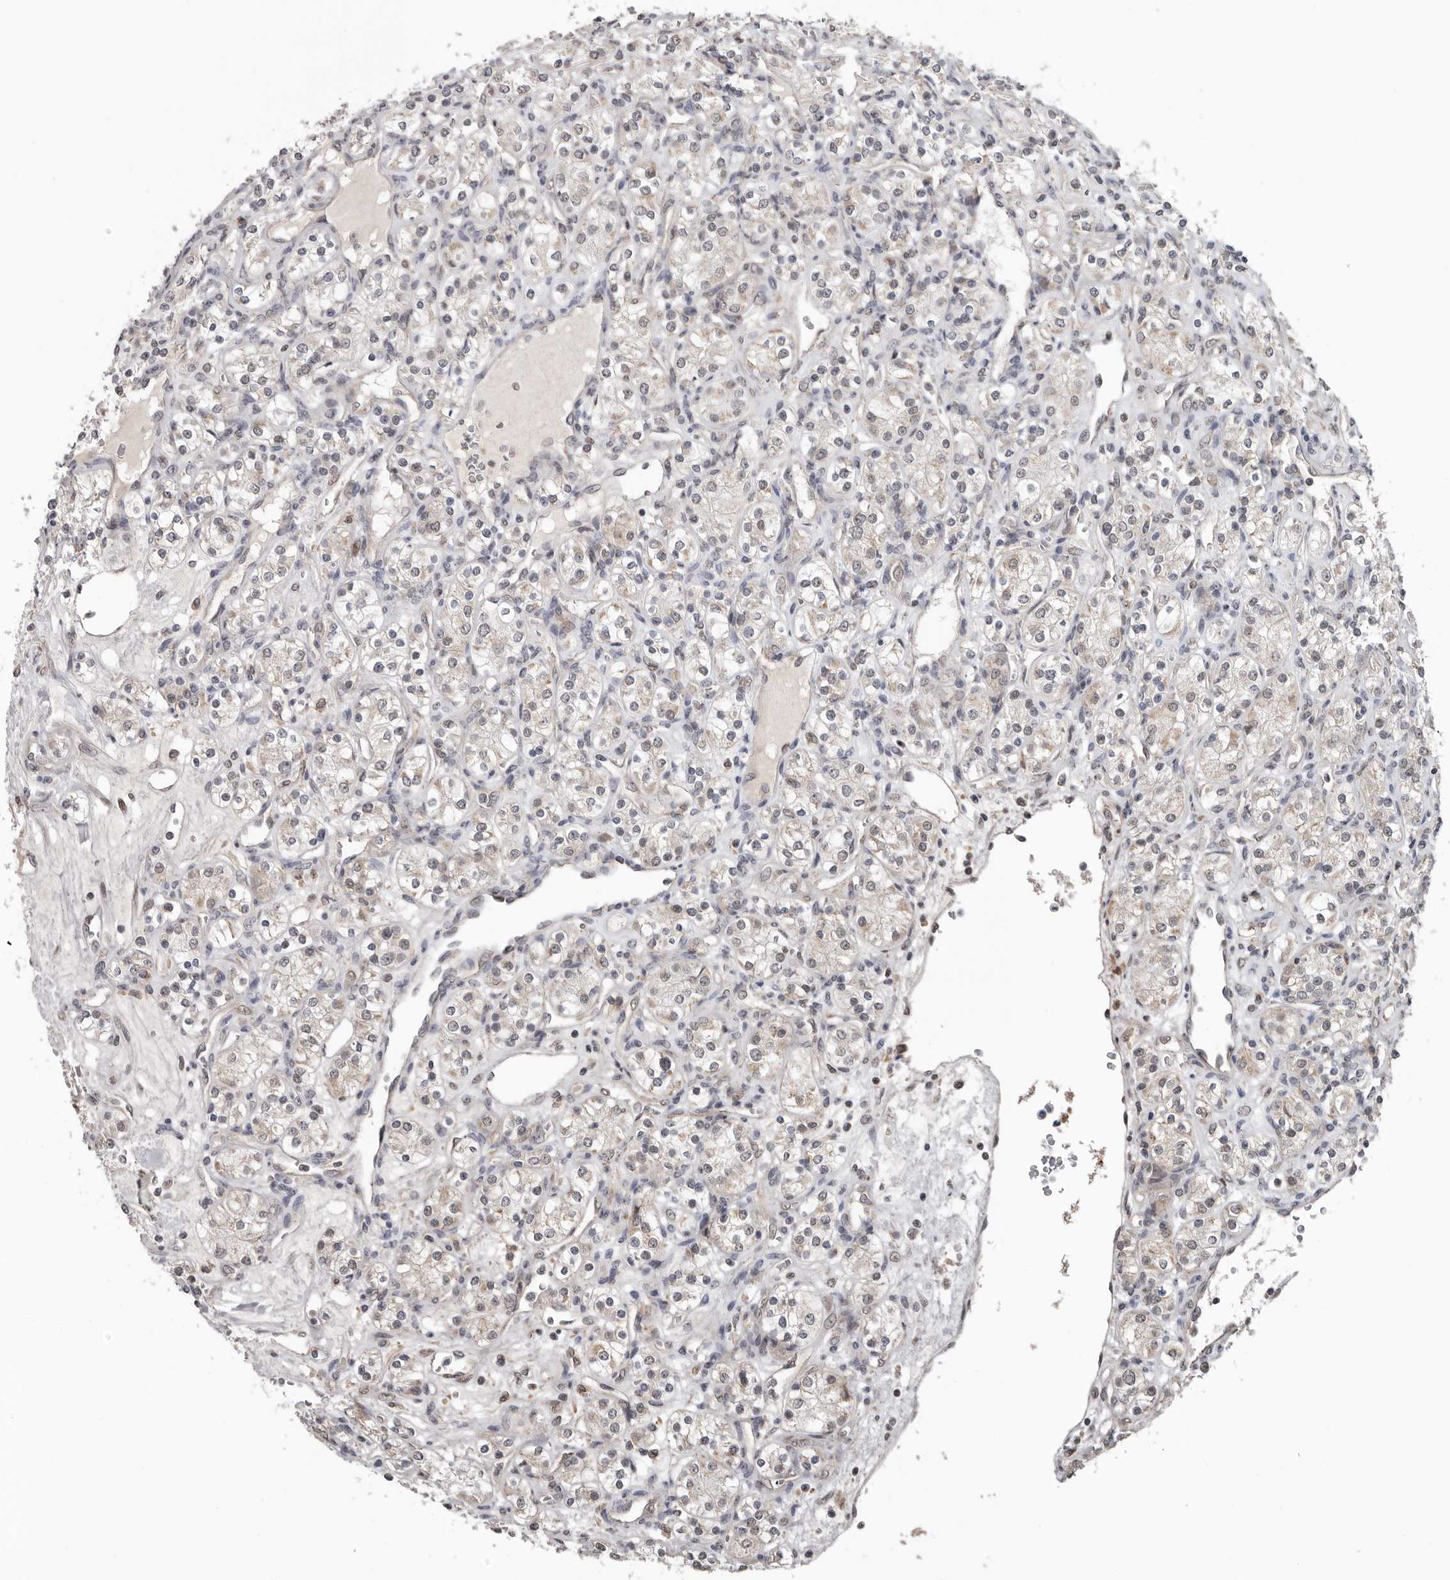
{"staining": {"intensity": "weak", "quantity": "25%-75%", "location": "nuclear"}, "tissue": "renal cancer", "cell_type": "Tumor cells", "image_type": "cancer", "snomed": [{"axis": "morphology", "description": "Adenocarcinoma, NOS"}, {"axis": "topography", "description": "Kidney"}], "caption": "A brown stain labels weak nuclear staining of a protein in renal adenocarcinoma tumor cells. The staining was performed using DAB (3,3'-diaminobenzidine), with brown indicating positive protein expression. Nuclei are stained blue with hematoxylin.", "gene": "MOGAT2", "patient": {"sex": "male", "age": 77}}